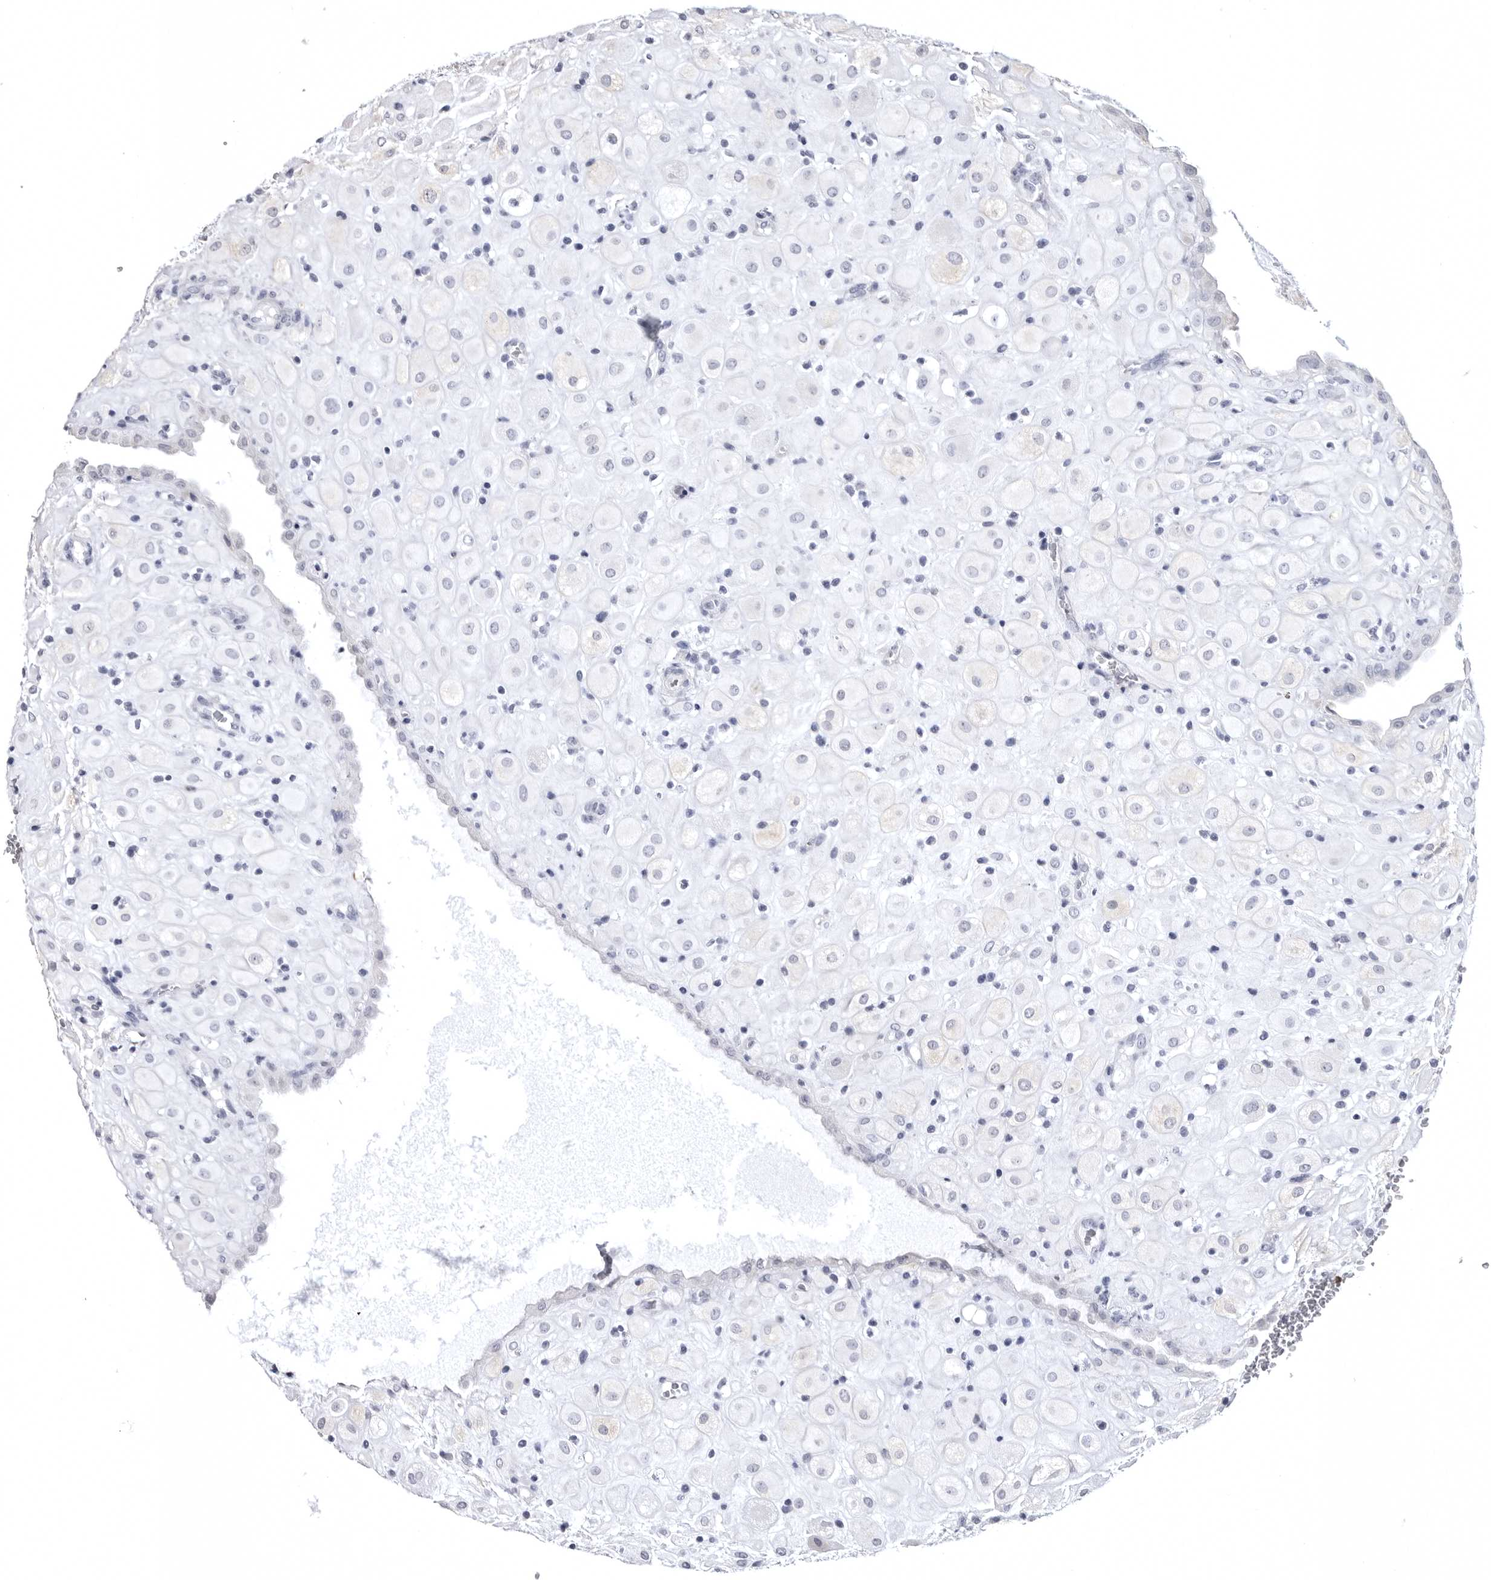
{"staining": {"intensity": "weak", "quantity": "<25%", "location": "cytoplasmic/membranous"}, "tissue": "placenta", "cell_type": "Decidual cells", "image_type": "normal", "snomed": [{"axis": "morphology", "description": "Normal tissue, NOS"}, {"axis": "topography", "description": "Placenta"}], "caption": "This is a histopathology image of immunohistochemistry staining of unremarkable placenta, which shows no staining in decidual cells.", "gene": "STAP2", "patient": {"sex": "female", "age": 35}}